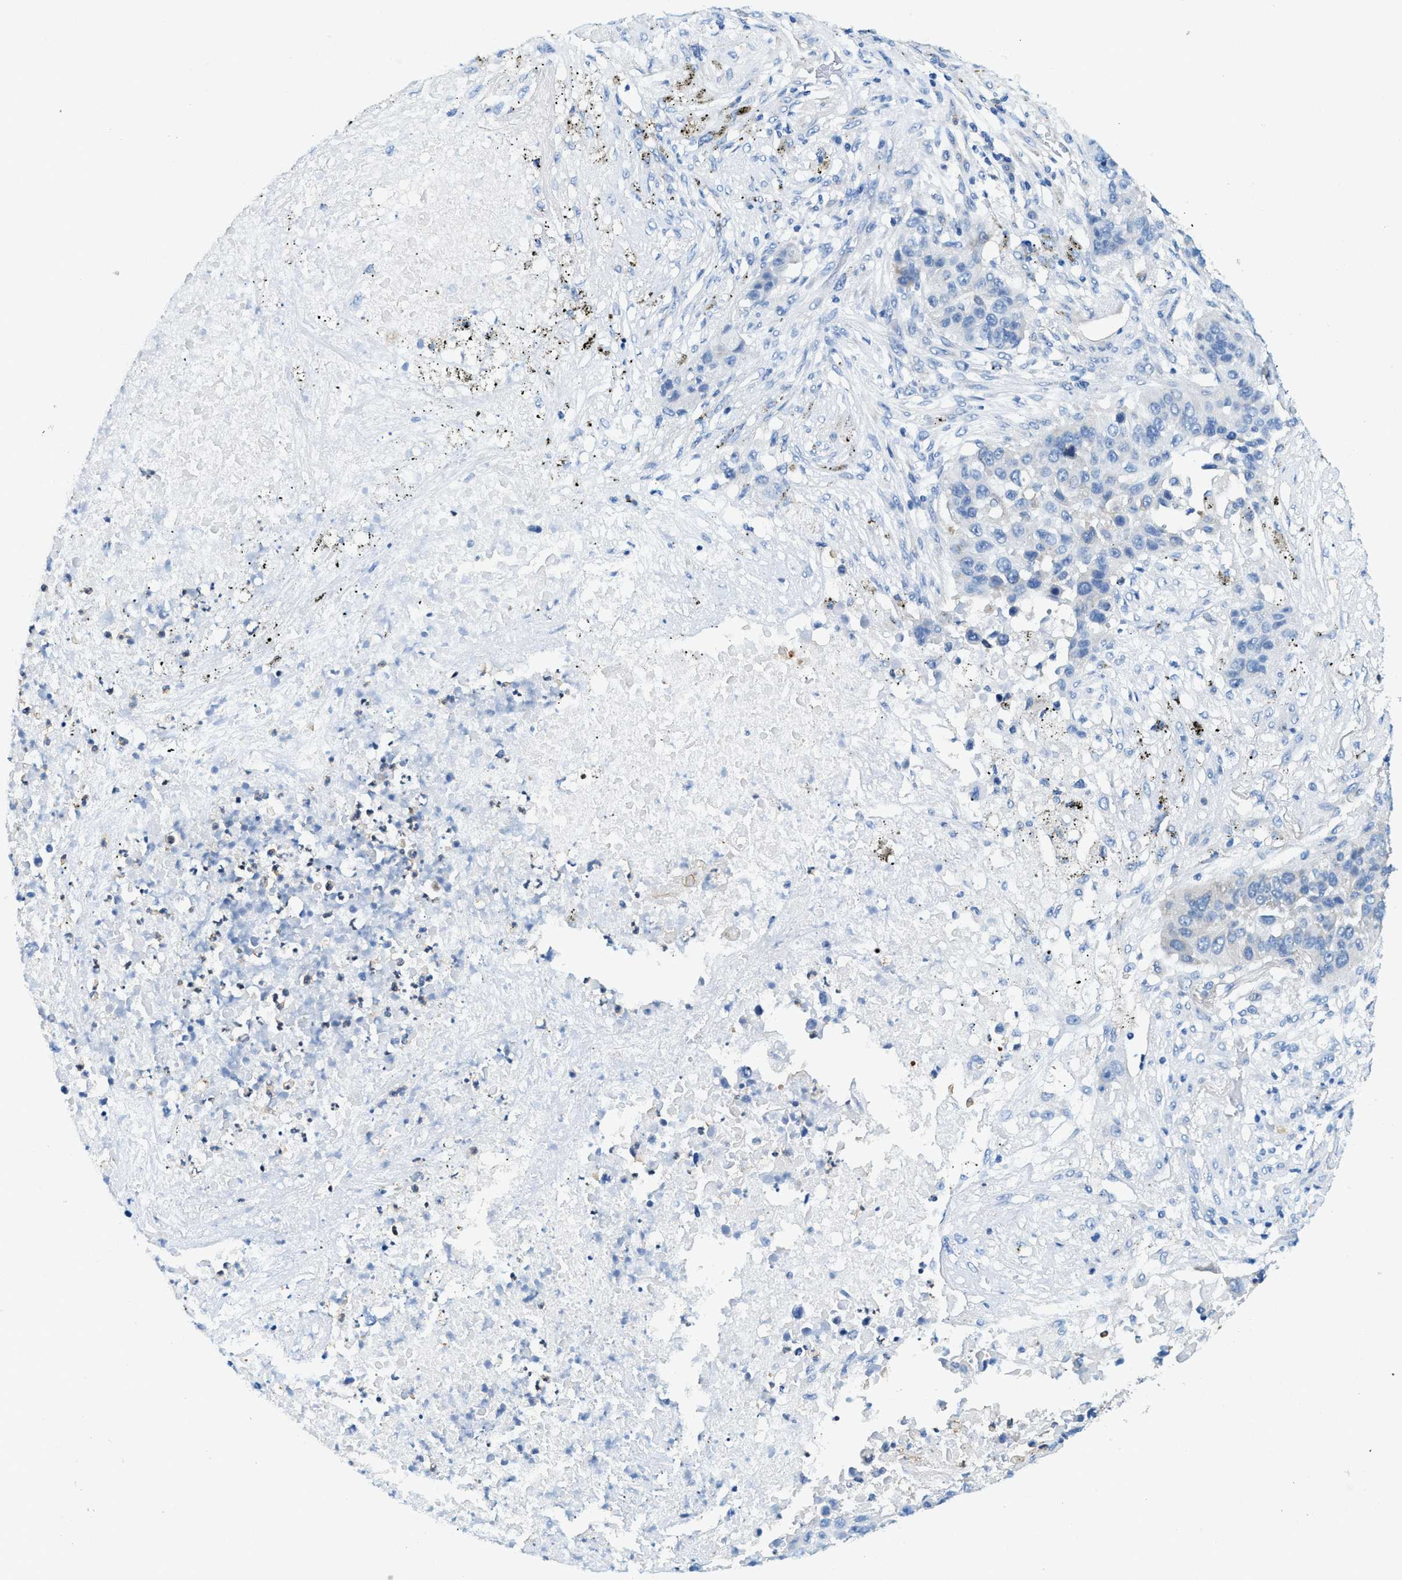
{"staining": {"intensity": "negative", "quantity": "none", "location": "none"}, "tissue": "lung cancer", "cell_type": "Tumor cells", "image_type": "cancer", "snomed": [{"axis": "morphology", "description": "Squamous cell carcinoma, NOS"}, {"axis": "topography", "description": "Lung"}], "caption": "The image reveals no staining of tumor cells in lung cancer (squamous cell carcinoma).", "gene": "ZDHHC13", "patient": {"sex": "male", "age": 57}}